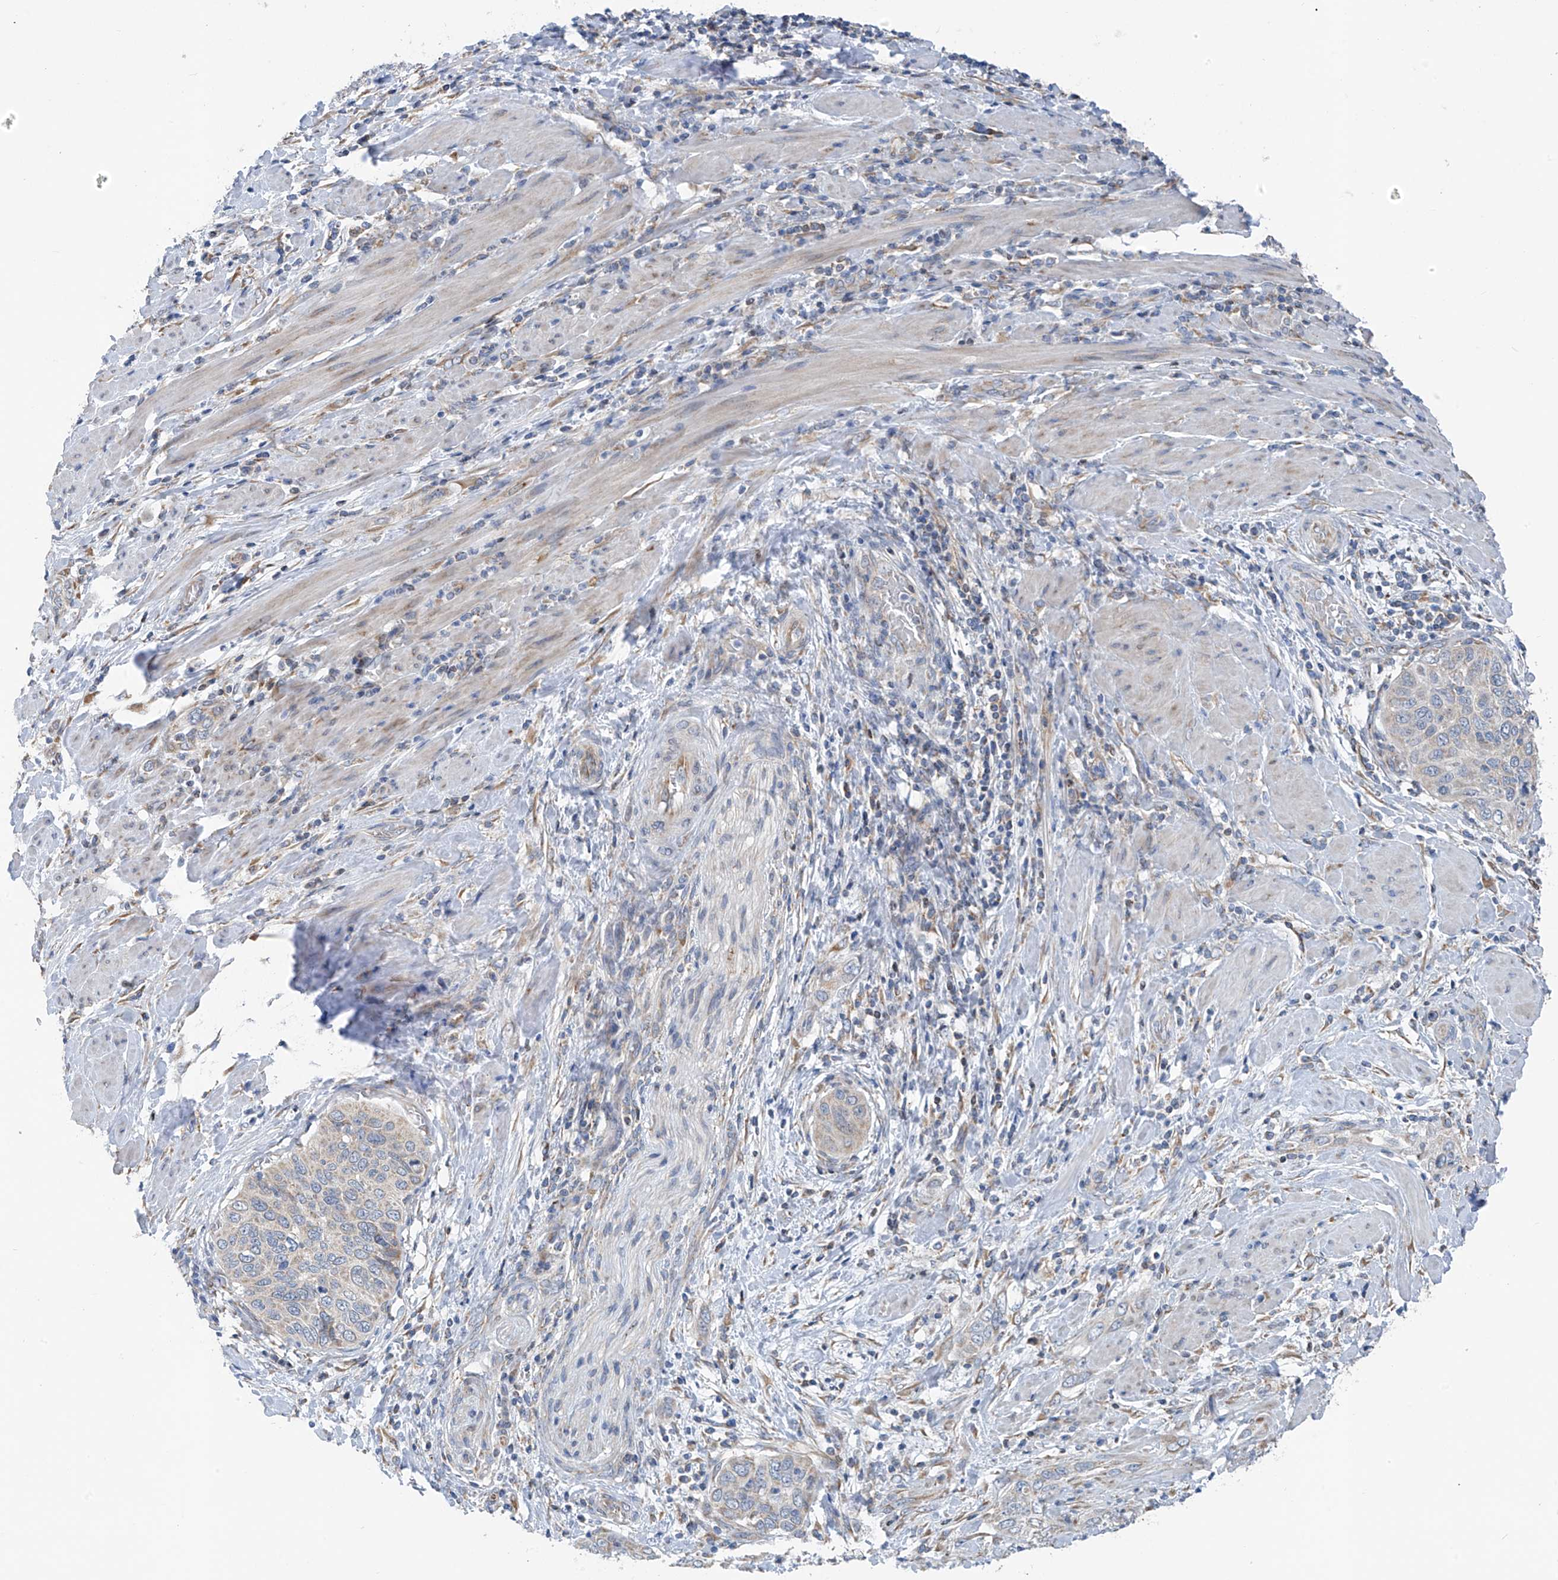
{"staining": {"intensity": "weak", "quantity": "<25%", "location": "cytoplasmic/membranous"}, "tissue": "cervical cancer", "cell_type": "Tumor cells", "image_type": "cancer", "snomed": [{"axis": "morphology", "description": "Squamous cell carcinoma, NOS"}, {"axis": "topography", "description": "Cervix"}], "caption": "A high-resolution photomicrograph shows immunohistochemistry (IHC) staining of squamous cell carcinoma (cervical), which reveals no significant positivity in tumor cells.", "gene": "EOMES", "patient": {"sex": "female", "age": 60}}